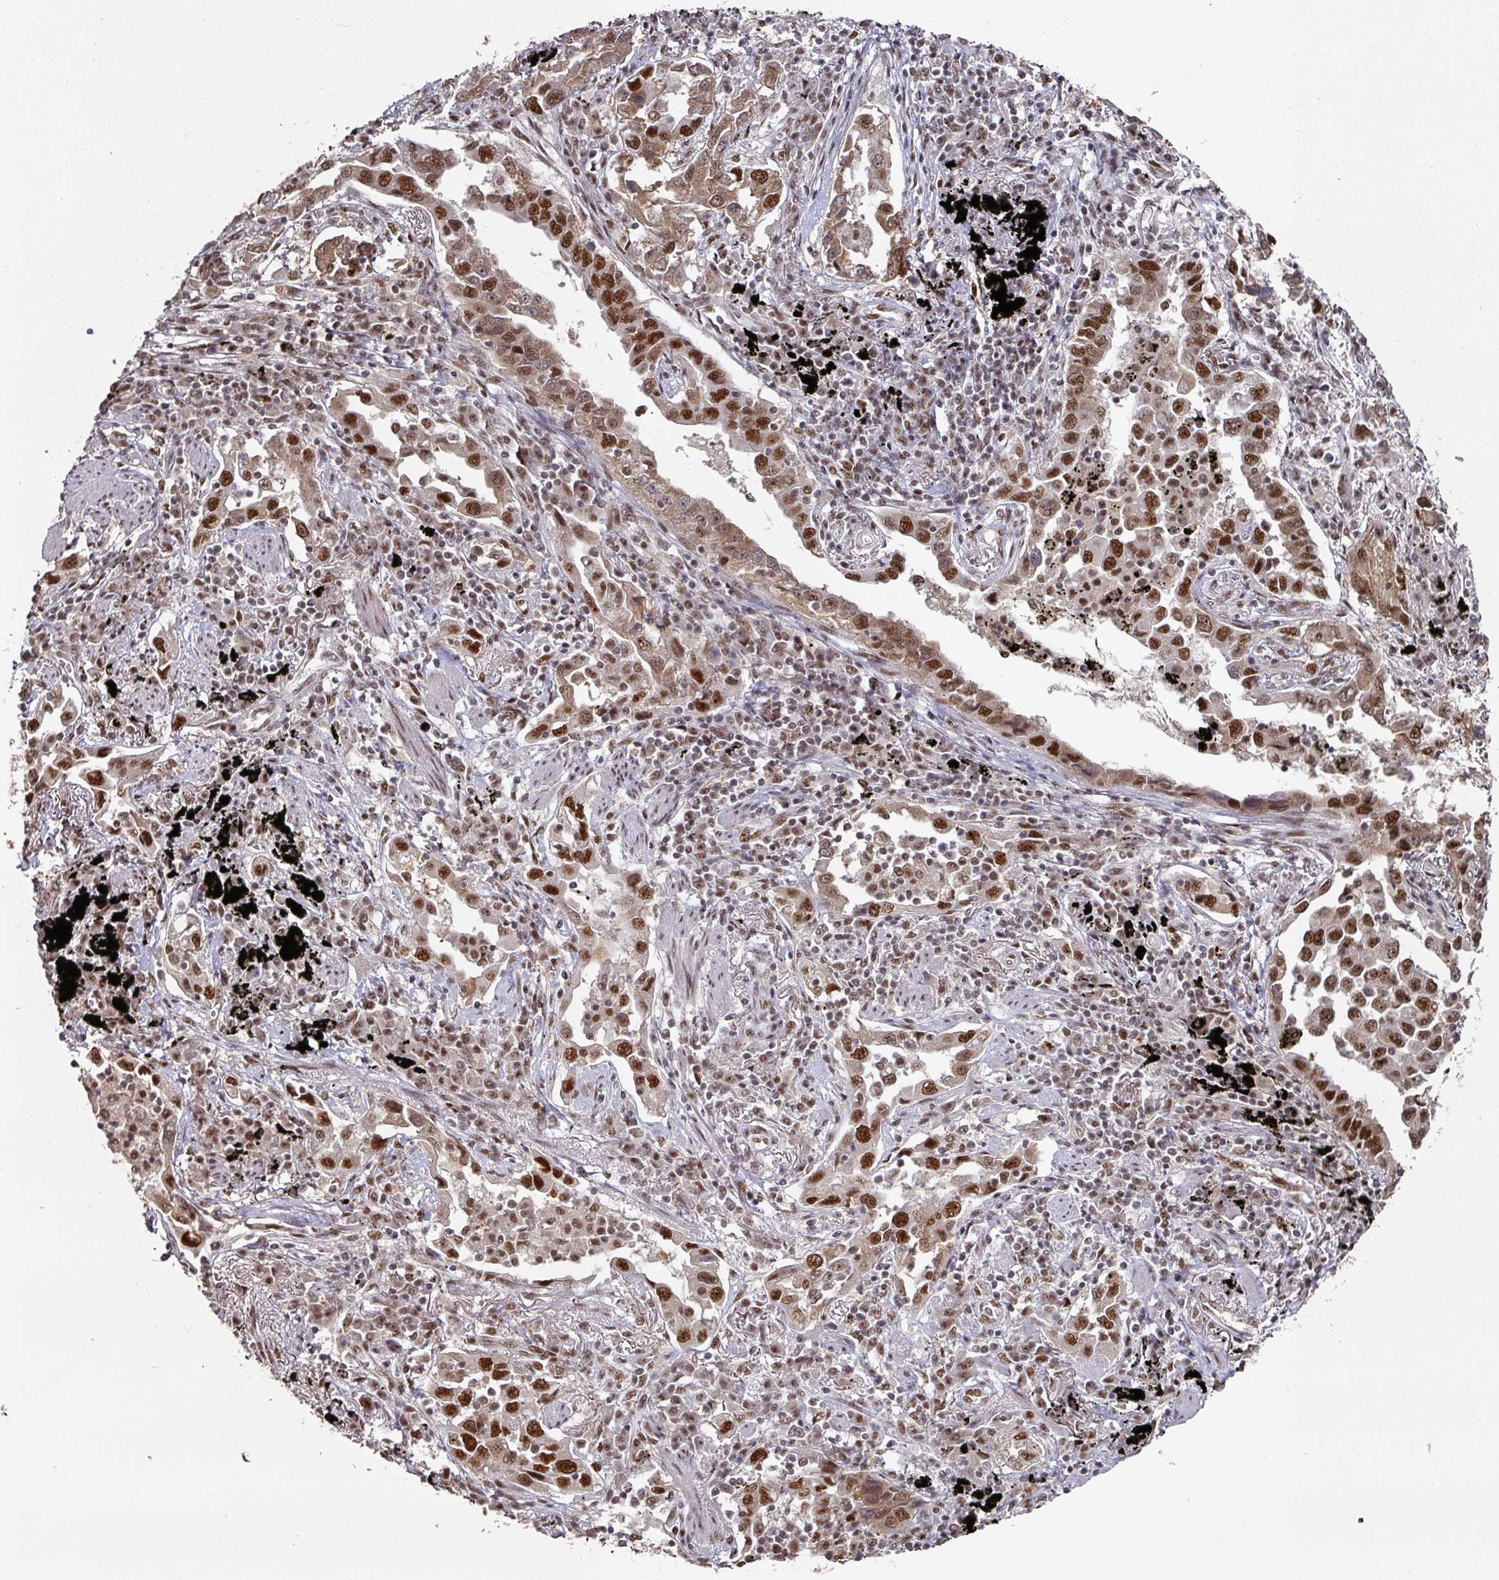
{"staining": {"intensity": "strong", "quantity": "25%-75%", "location": "nuclear"}, "tissue": "lung cancer", "cell_type": "Tumor cells", "image_type": "cancer", "snomed": [{"axis": "morphology", "description": "Adenocarcinoma, NOS"}, {"axis": "topography", "description": "Lung"}], "caption": "A brown stain highlights strong nuclear expression of a protein in human lung cancer tumor cells. Immunohistochemistry stains the protein in brown and the nuclei are stained blue.", "gene": "MEPCE", "patient": {"sex": "male", "age": 67}}